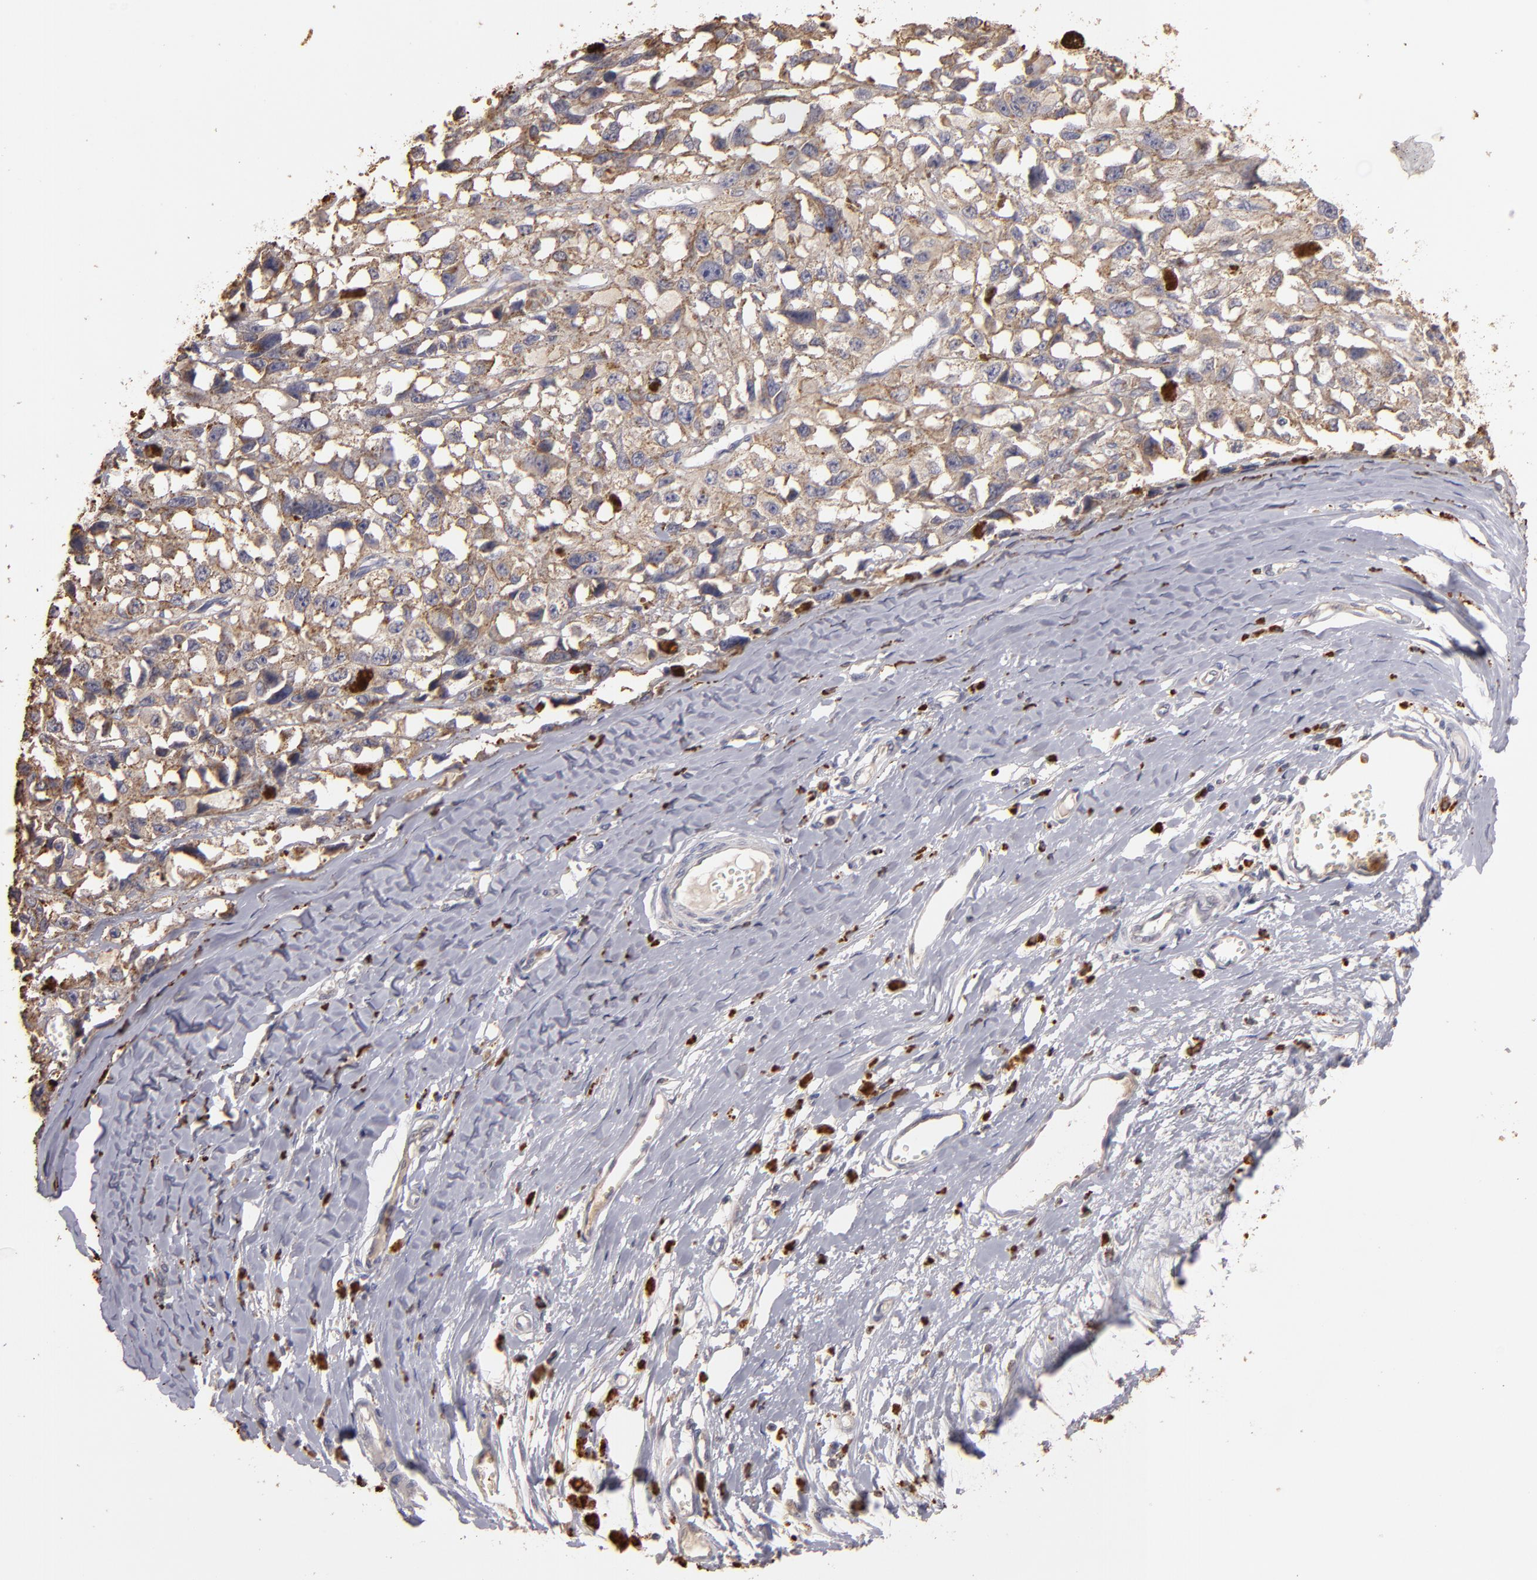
{"staining": {"intensity": "moderate", "quantity": ">75%", "location": "cytoplasmic/membranous"}, "tissue": "melanoma", "cell_type": "Tumor cells", "image_type": "cancer", "snomed": [{"axis": "morphology", "description": "Malignant melanoma, Metastatic site"}, {"axis": "topography", "description": "Lymph node"}], "caption": "Brown immunohistochemical staining in human malignant melanoma (metastatic site) exhibits moderate cytoplasmic/membranous staining in about >75% of tumor cells.", "gene": "TRAF1", "patient": {"sex": "male", "age": 59}}